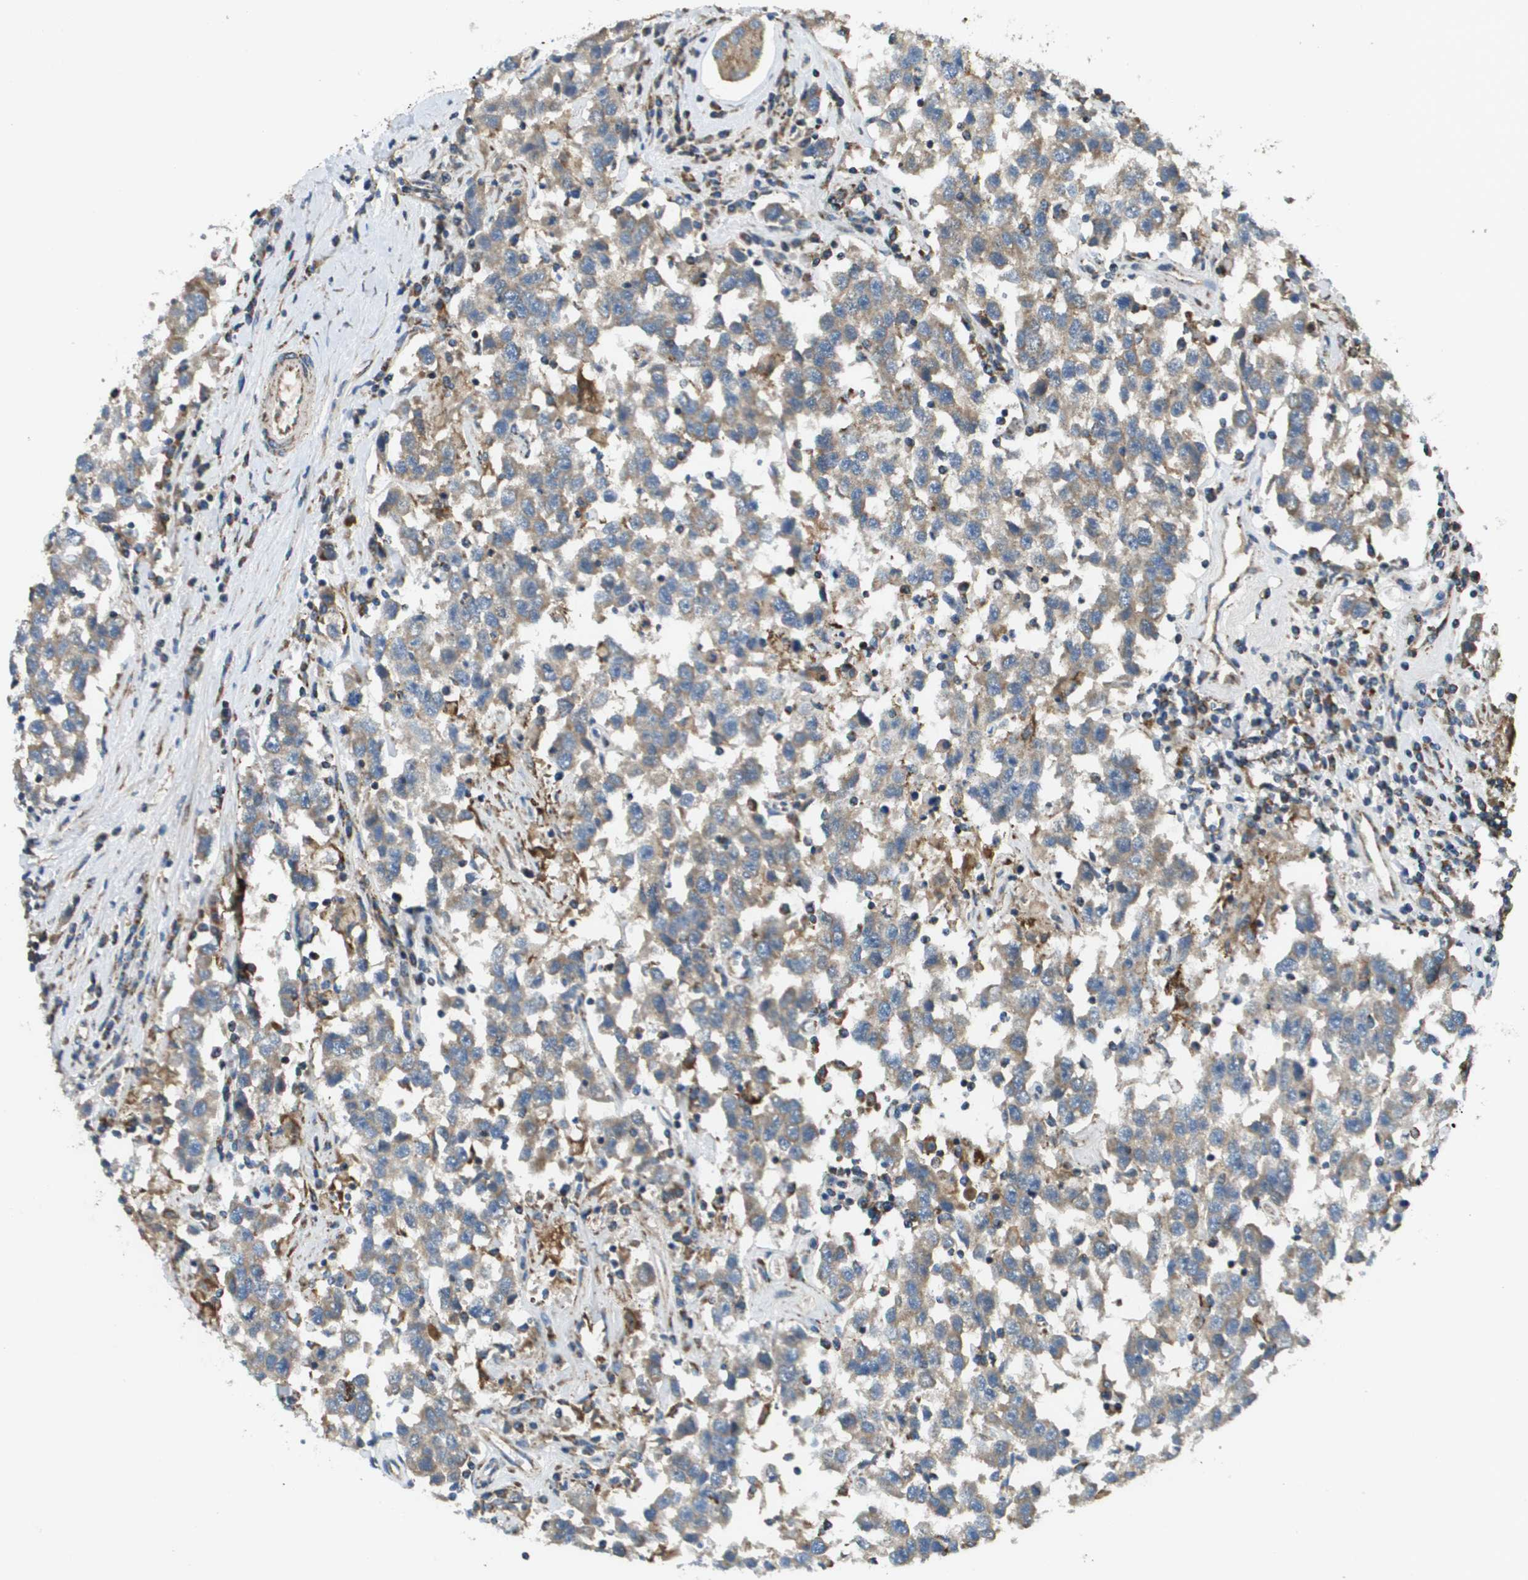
{"staining": {"intensity": "weak", "quantity": "25%-75%", "location": "cytoplasmic/membranous"}, "tissue": "testis cancer", "cell_type": "Tumor cells", "image_type": "cancer", "snomed": [{"axis": "morphology", "description": "Seminoma, NOS"}, {"axis": "topography", "description": "Testis"}], "caption": "Testis cancer was stained to show a protein in brown. There is low levels of weak cytoplasmic/membranous expression in approximately 25%-75% of tumor cells.", "gene": "NRK", "patient": {"sex": "male", "age": 41}}